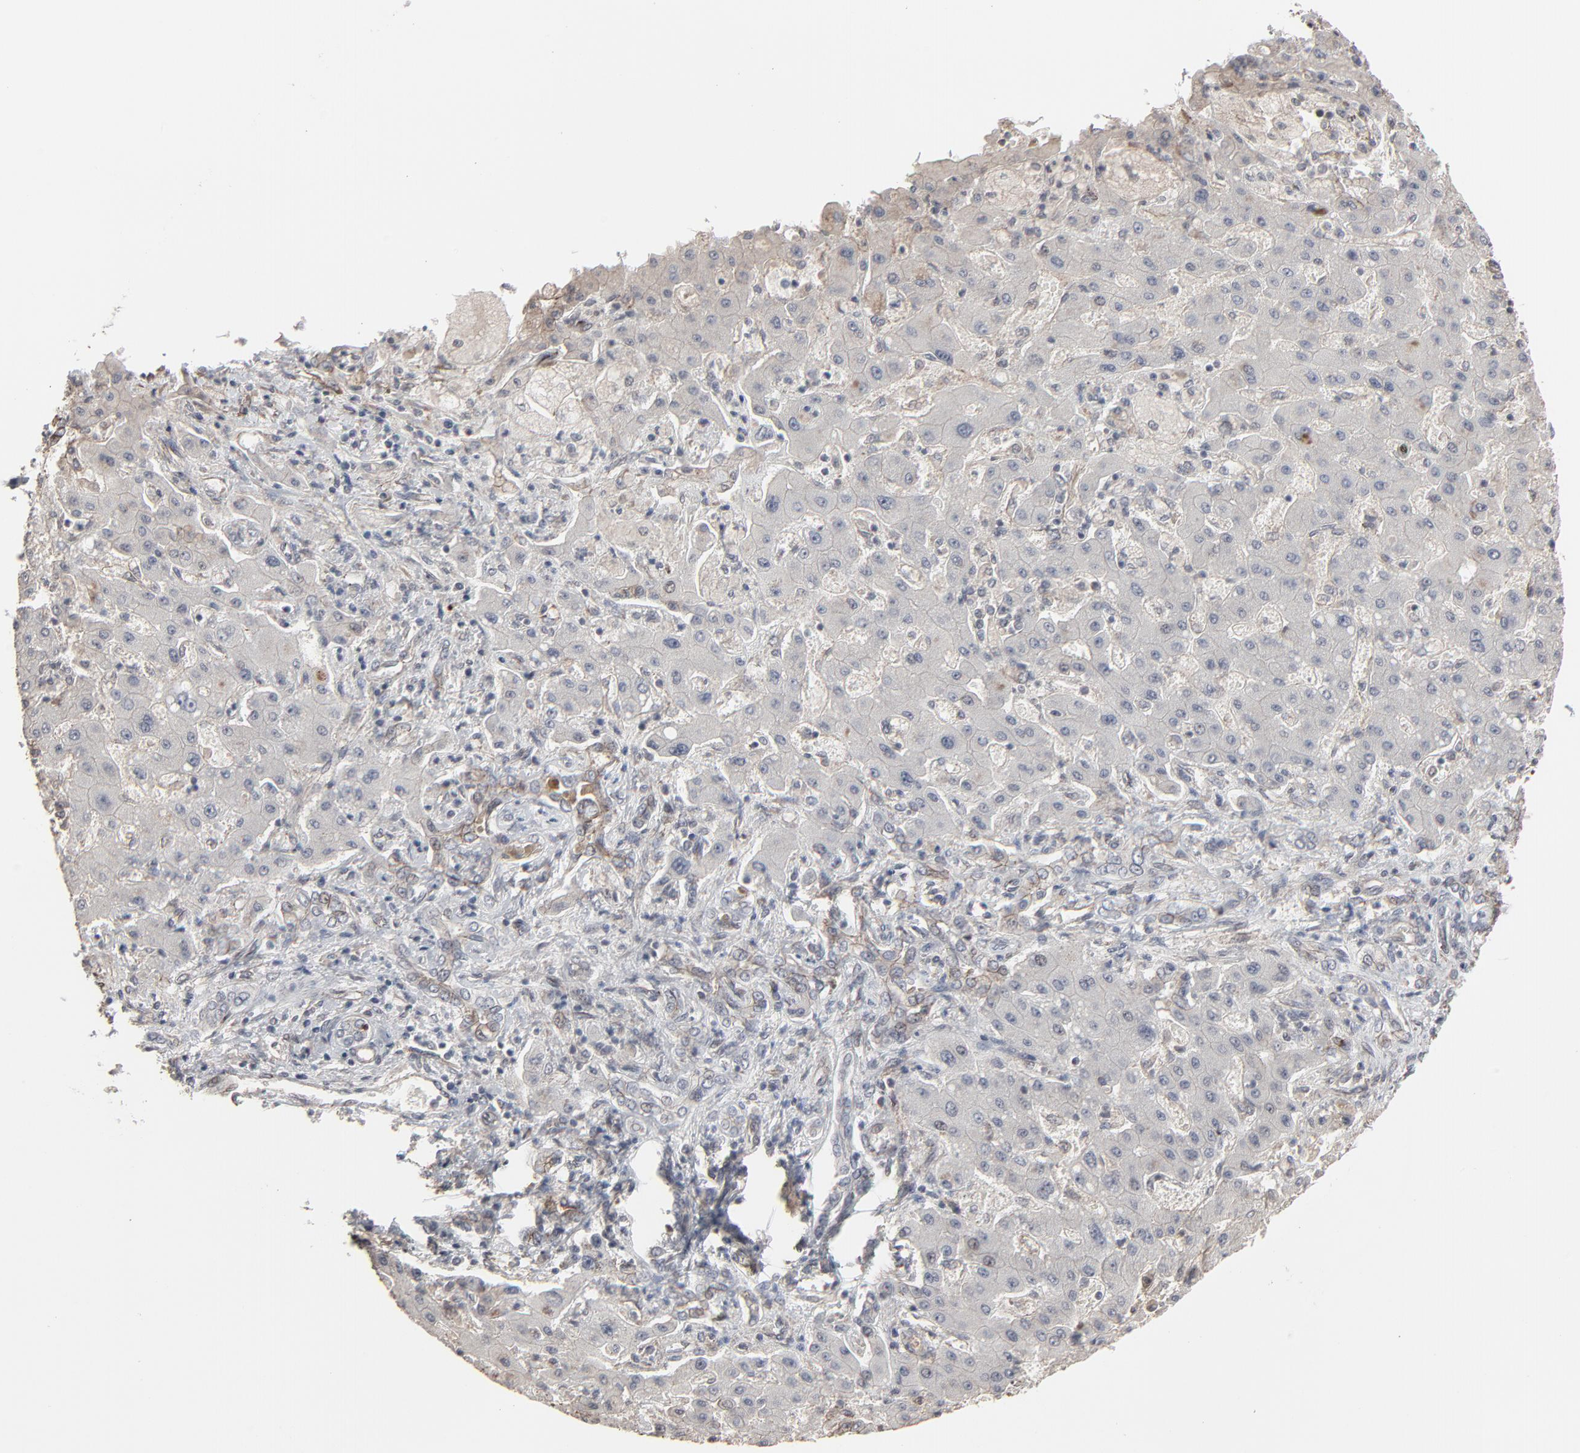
{"staining": {"intensity": "negative", "quantity": "none", "location": "none"}, "tissue": "liver cancer", "cell_type": "Tumor cells", "image_type": "cancer", "snomed": [{"axis": "morphology", "description": "Cholangiocarcinoma"}, {"axis": "topography", "description": "Liver"}], "caption": "A high-resolution histopathology image shows immunohistochemistry staining of liver cholangiocarcinoma, which shows no significant positivity in tumor cells. (DAB (3,3'-diaminobenzidine) IHC visualized using brightfield microscopy, high magnification).", "gene": "CTNND1", "patient": {"sex": "male", "age": 50}}